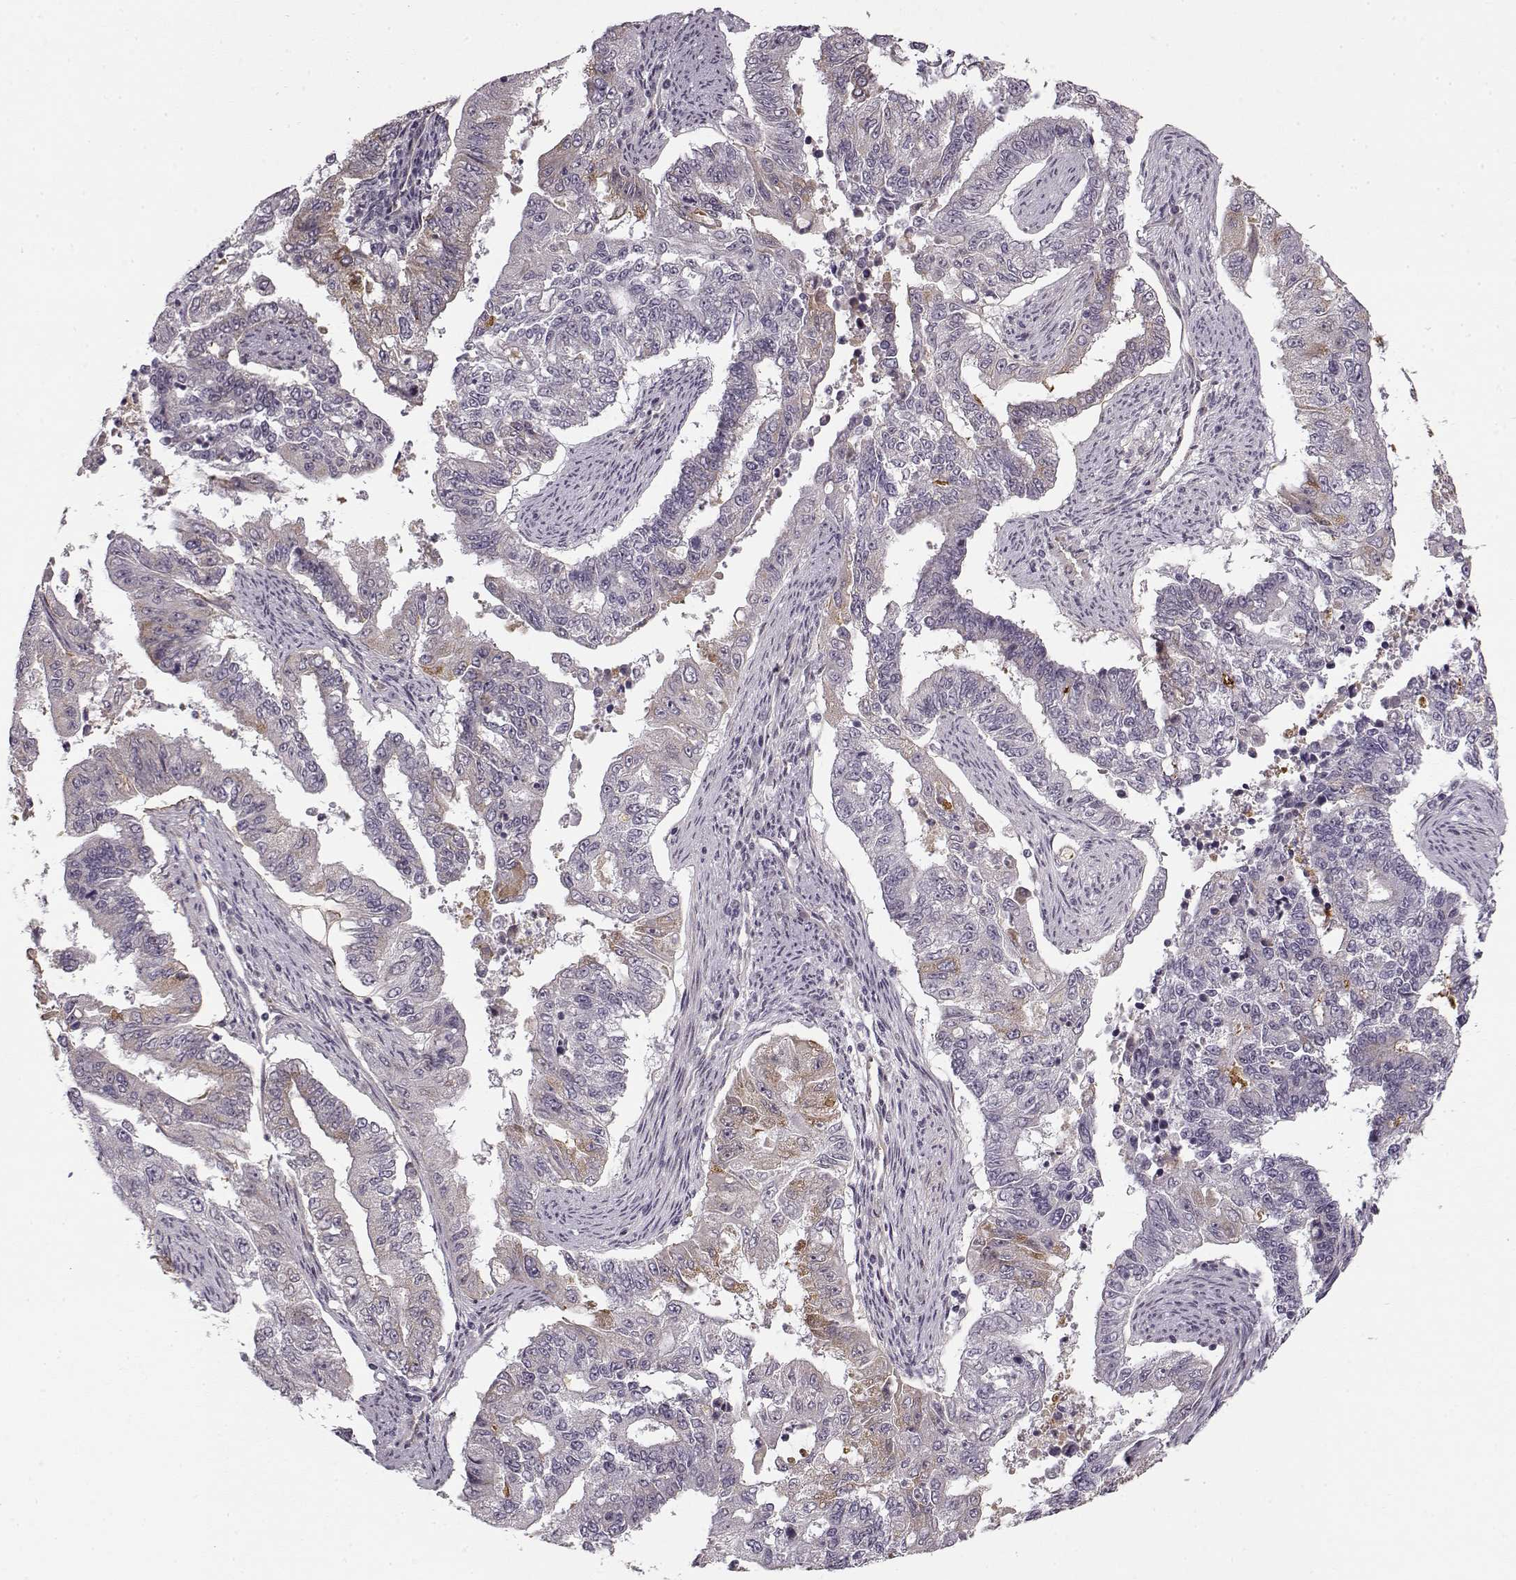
{"staining": {"intensity": "negative", "quantity": "none", "location": "none"}, "tissue": "endometrial cancer", "cell_type": "Tumor cells", "image_type": "cancer", "snomed": [{"axis": "morphology", "description": "Adenocarcinoma, NOS"}, {"axis": "topography", "description": "Uterus"}], "caption": "DAB (3,3'-diaminobenzidine) immunohistochemical staining of endometrial cancer (adenocarcinoma) shows no significant staining in tumor cells. (DAB immunohistochemistry with hematoxylin counter stain).", "gene": "LAMB2", "patient": {"sex": "female", "age": 59}}